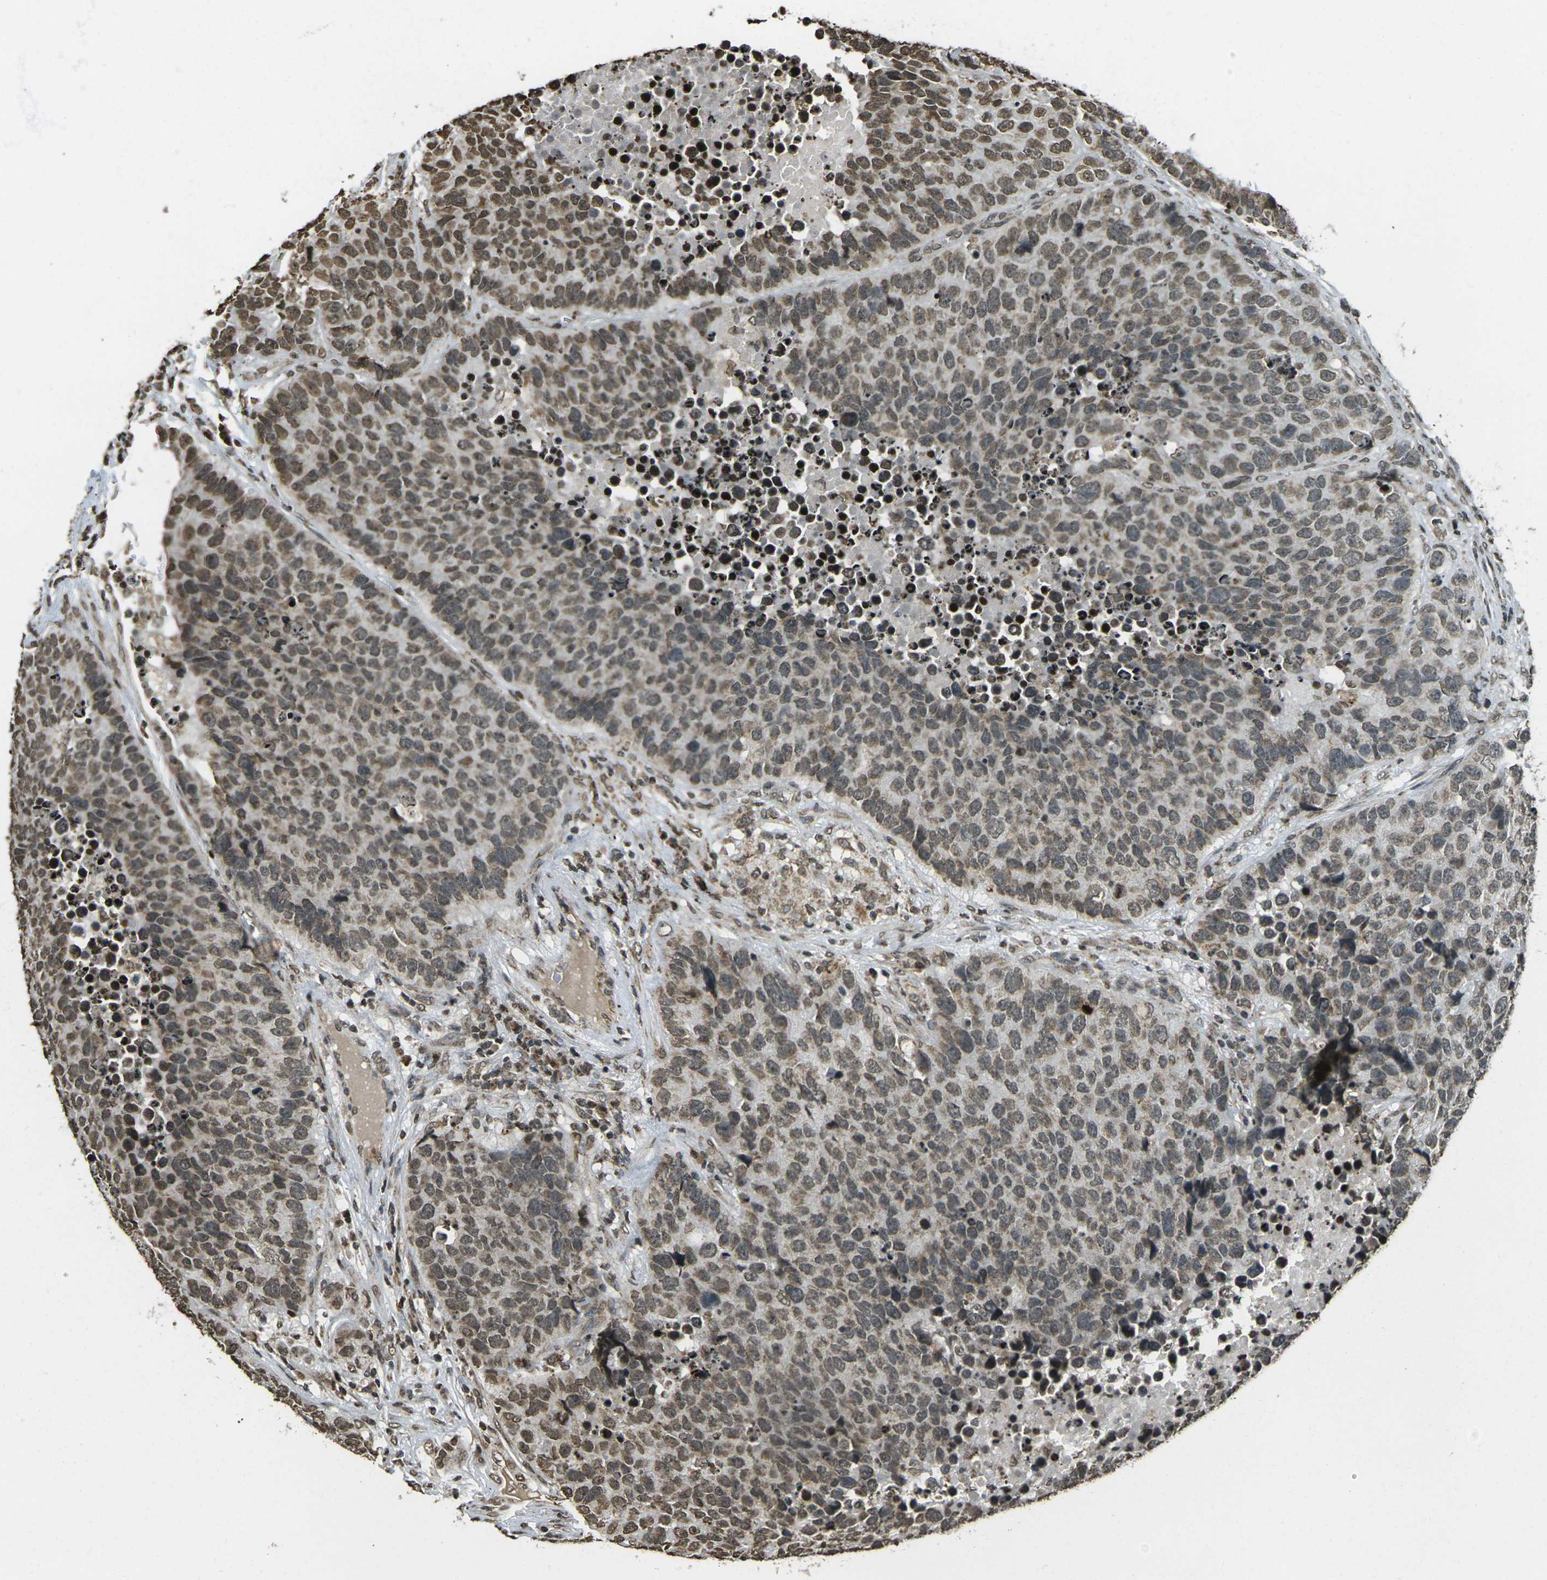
{"staining": {"intensity": "moderate", "quantity": ">75%", "location": "nuclear"}, "tissue": "carcinoid", "cell_type": "Tumor cells", "image_type": "cancer", "snomed": [{"axis": "morphology", "description": "Carcinoid, malignant, NOS"}, {"axis": "topography", "description": "Lung"}], "caption": "Immunohistochemical staining of malignant carcinoid demonstrates moderate nuclear protein staining in approximately >75% of tumor cells. The staining was performed using DAB (3,3'-diaminobenzidine), with brown indicating positive protein expression. Nuclei are stained blue with hematoxylin.", "gene": "NEUROG2", "patient": {"sex": "male", "age": 60}}